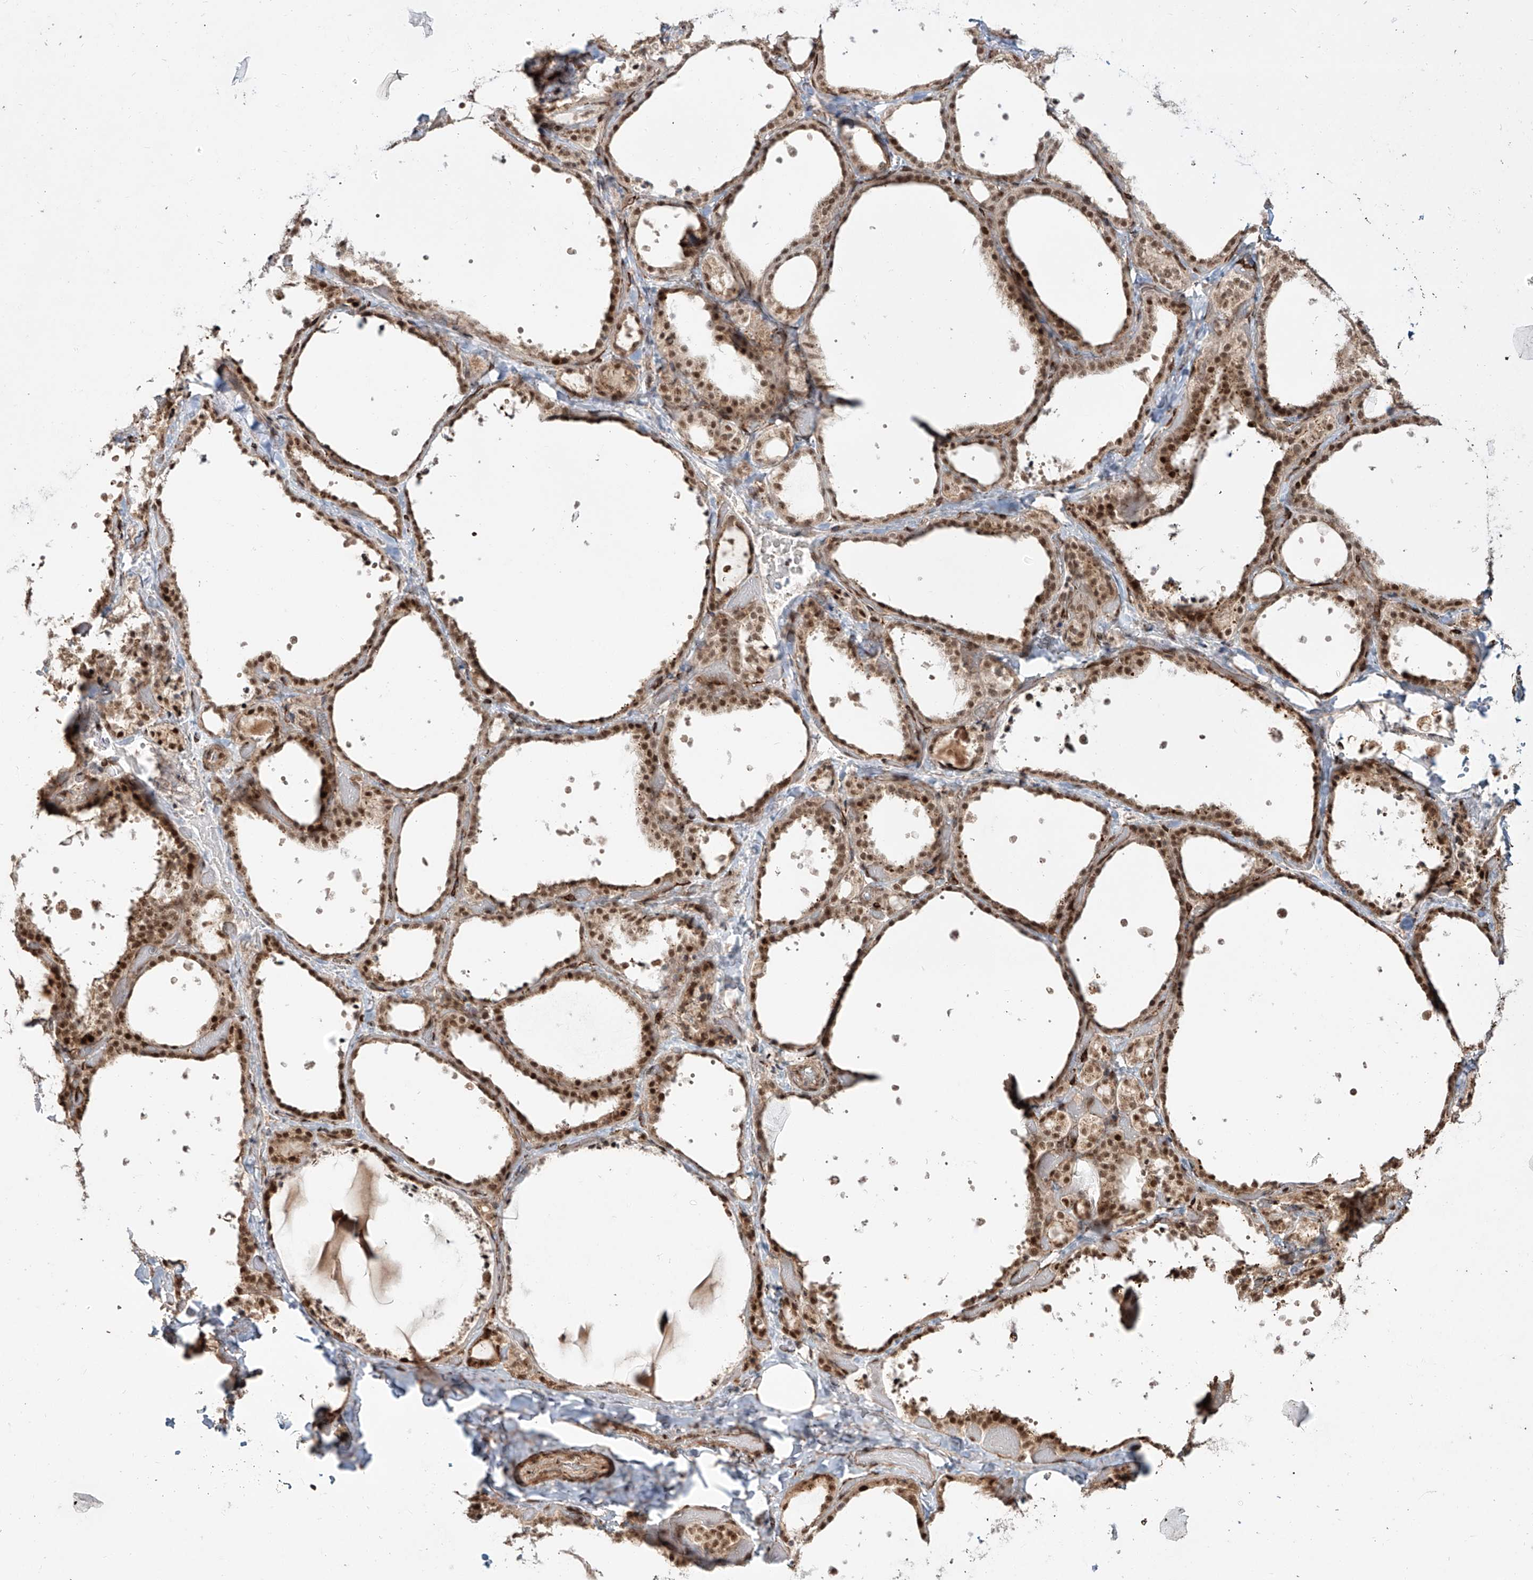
{"staining": {"intensity": "moderate", "quantity": ">75%", "location": "cytoplasmic/membranous,nuclear"}, "tissue": "thyroid gland", "cell_type": "Glandular cells", "image_type": "normal", "snomed": [{"axis": "morphology", "description": "Normal tissue, NOS"}, {"axis": "topography", "description": "Thyroid gland"}], "caption": "Immunohistochemical staining of normal human thyroid gland reveals moderate cytoplasmic/membranous,nuclear protein staining in approximately >75% of glandular cells.", "gene": "ZNF710", "patient": {"sex": "female", "age": 44}}